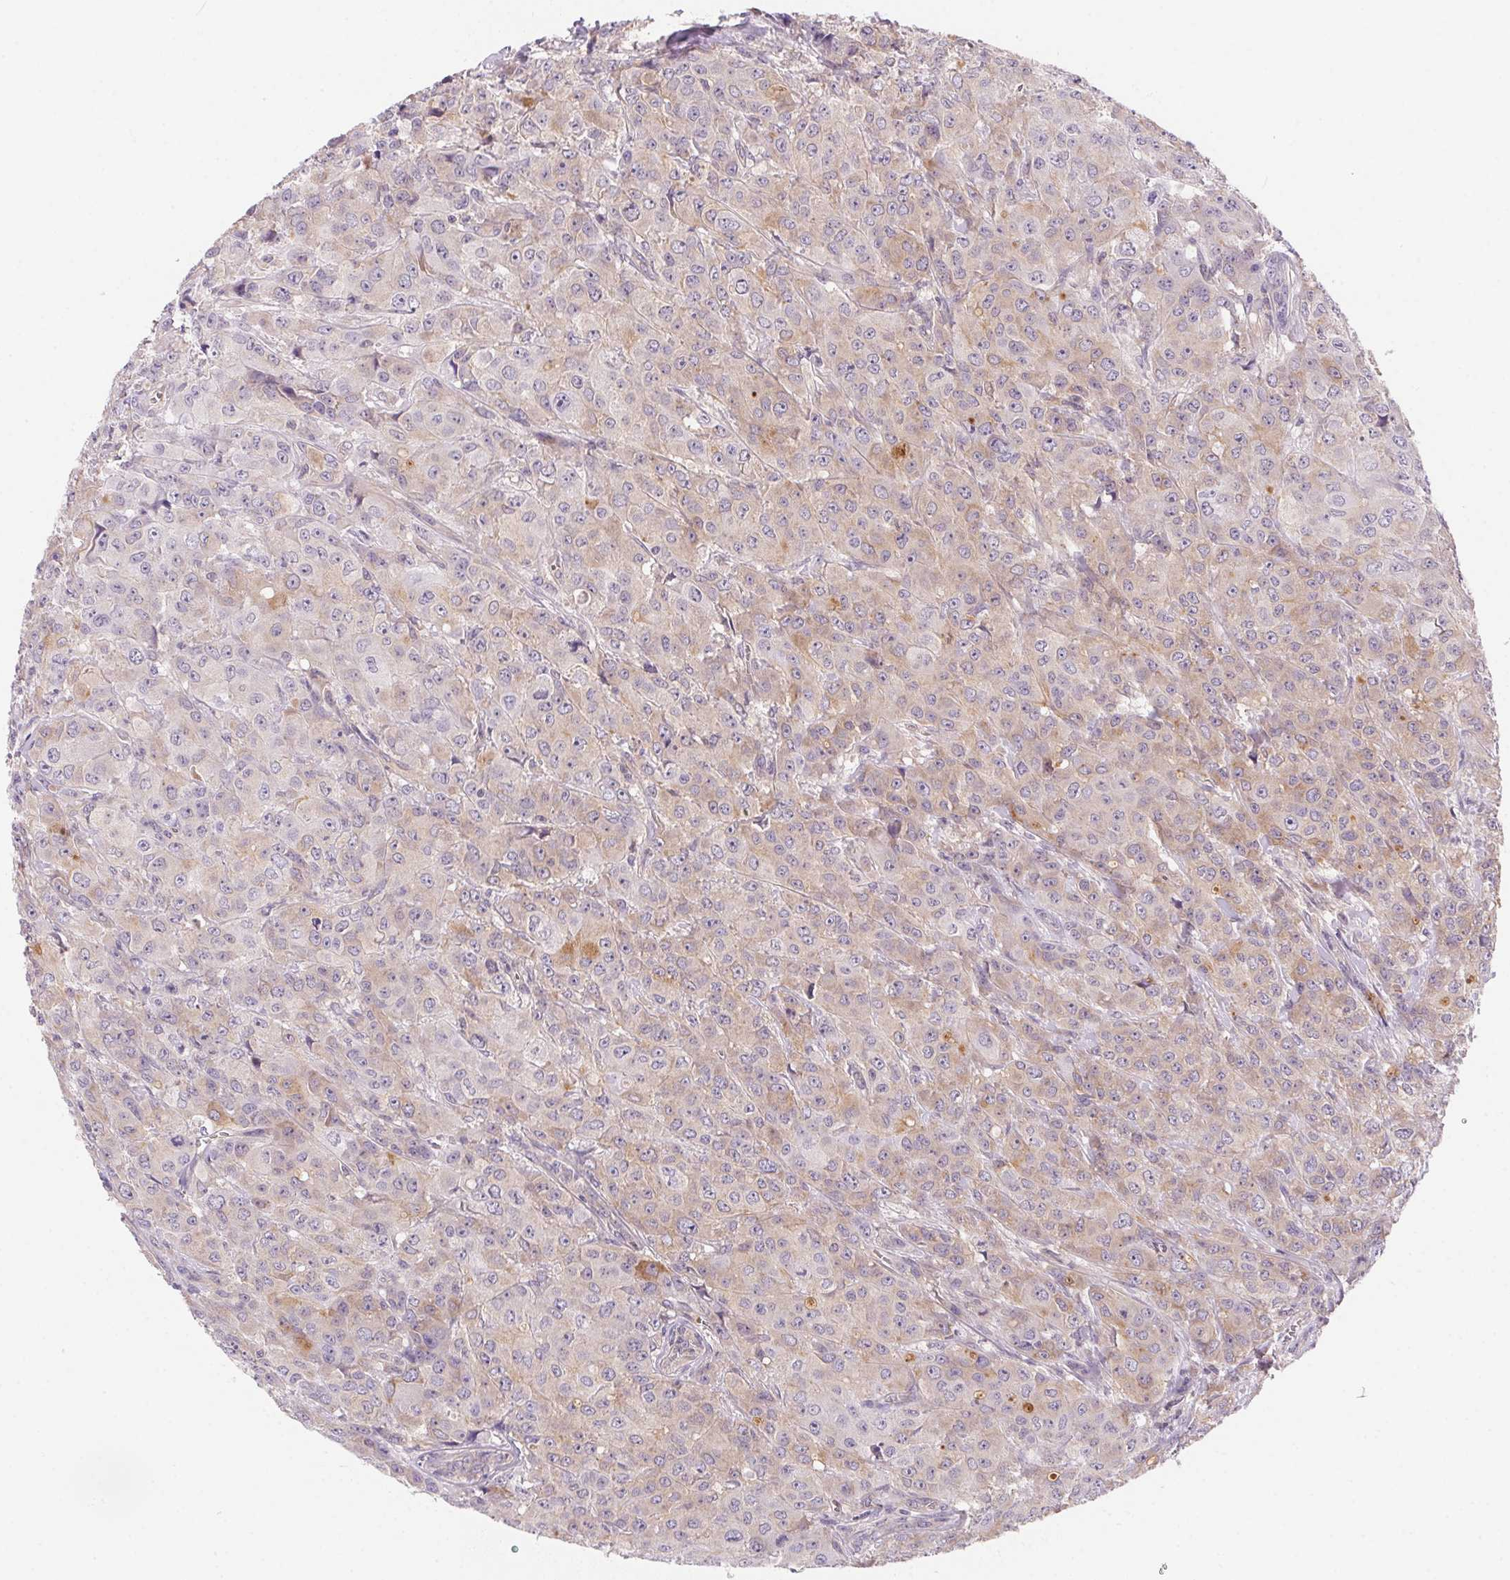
{"staining": {"intensity": "weak", "quantity": "<25%", "location": "cytoplasmic/membranous"}, "tissue": "breast cancer", "cell_type": "Tumor cells", "image_type": "cancer", "snomed": [{"axis": "morphology", "description": "Normal tissue, NOS"}, {"axis": "morphology", "description": "Duct carcinoma"}, {"axis": "topography", "description": "Breast"}], "caption": "This is a micrograph of immunohistochemistry staining of intraductal carcinoma (breast), which shows no staining in tumor cells. The staining is performed using DAB (3,3'-diaminobenzidine) brown chromogen with nuclei counter-stained in using hematoxylin.", "gene": "PRKAA1", "patient": {"sex": "female", "age": 43}}